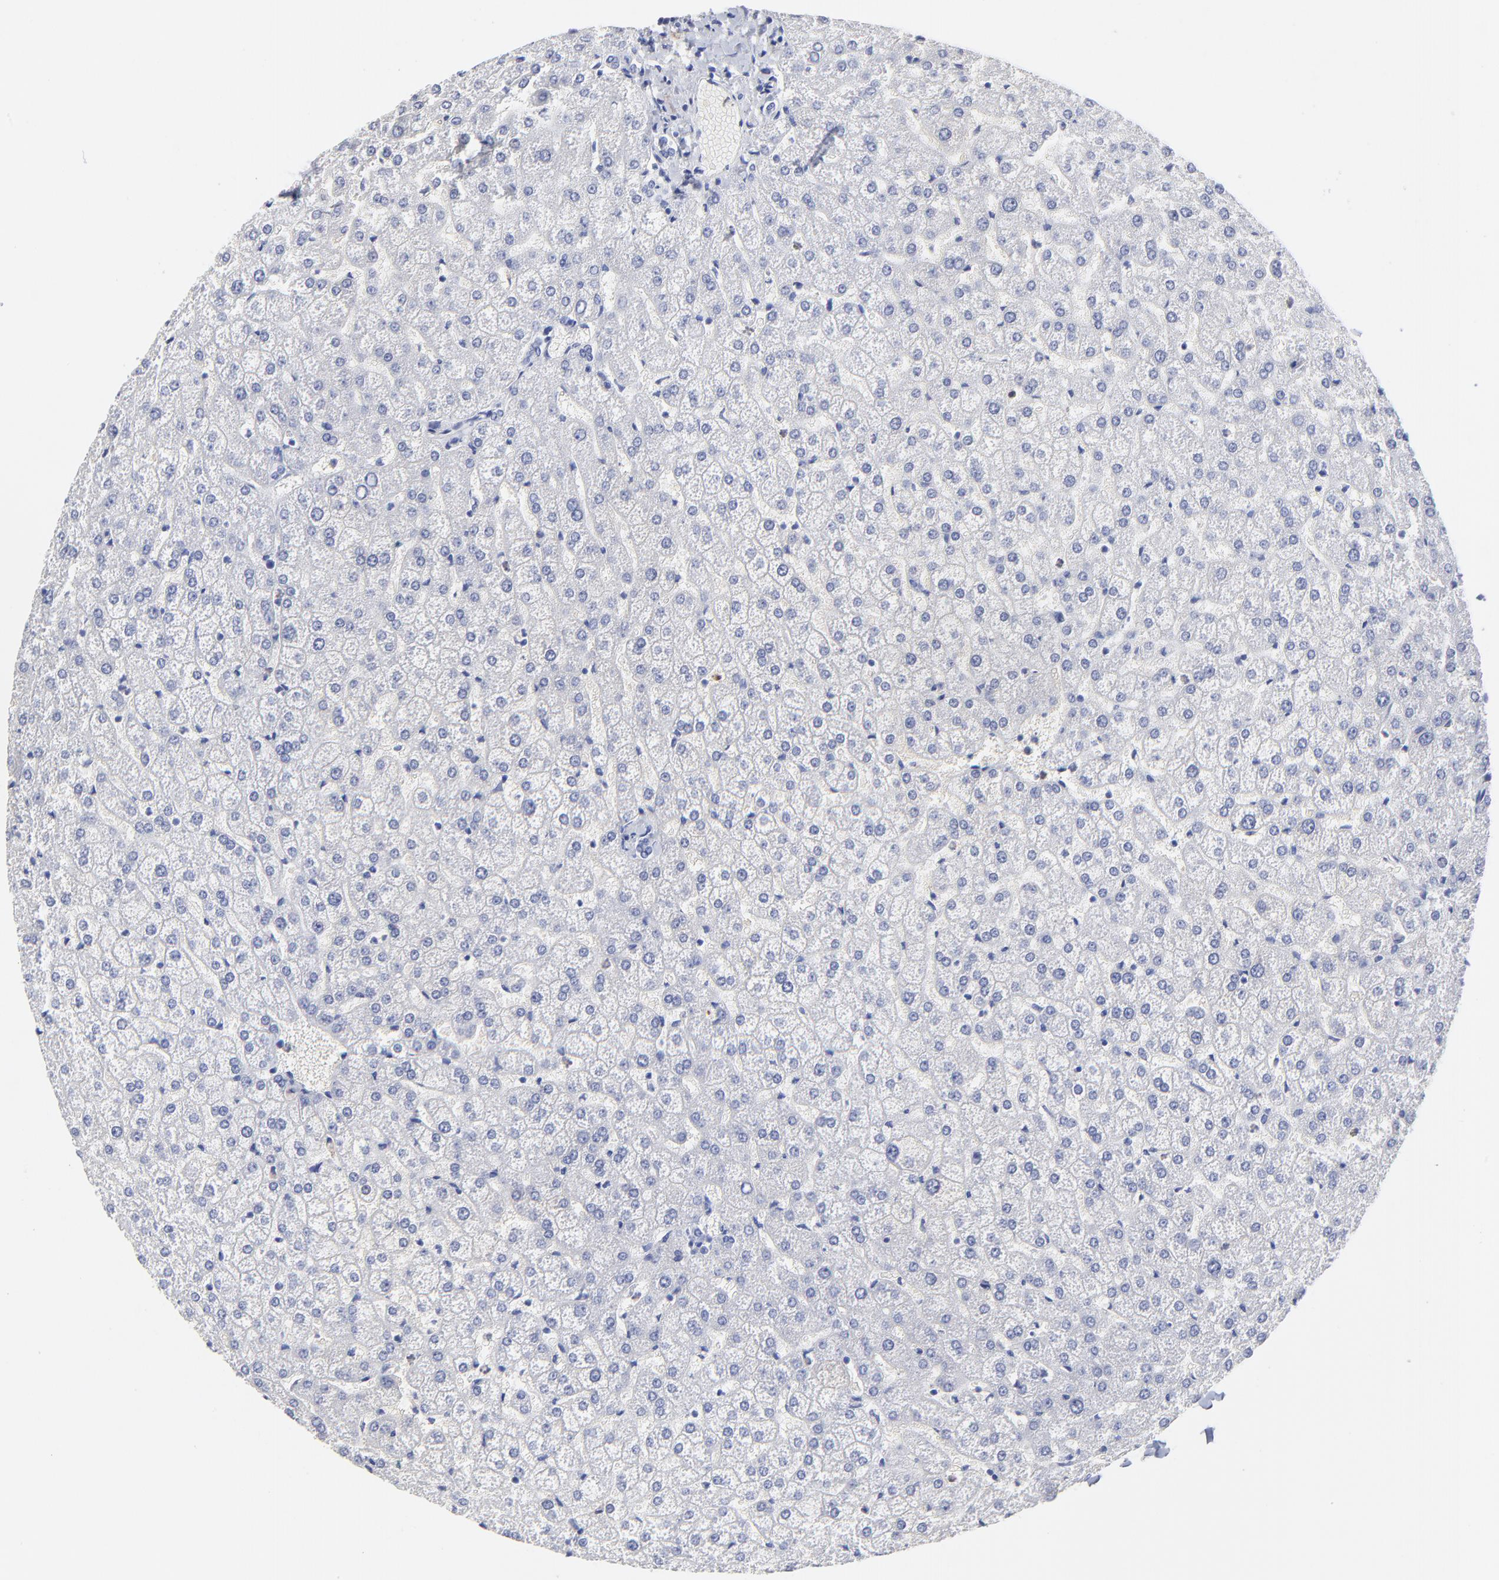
{"staining": {"intensity": "negative", "quantity": "none", "location": "none"}, "tissue": "liver", "cell_type": "Cholangiocytes", "image_type": "normal", "snomed": [{"axis": "morphology", "description": "Normal tissue, NOS"}, {"axis": "topography", "description": "Liver"}], "caption": "Immunohistochemistry of benign liver exhibits no staining in cholangiocytes. (IHC, brightfield microscopy, high magnification).", "gene": "SMARCA1", "patient": {"sex": "female", "age": 32}}